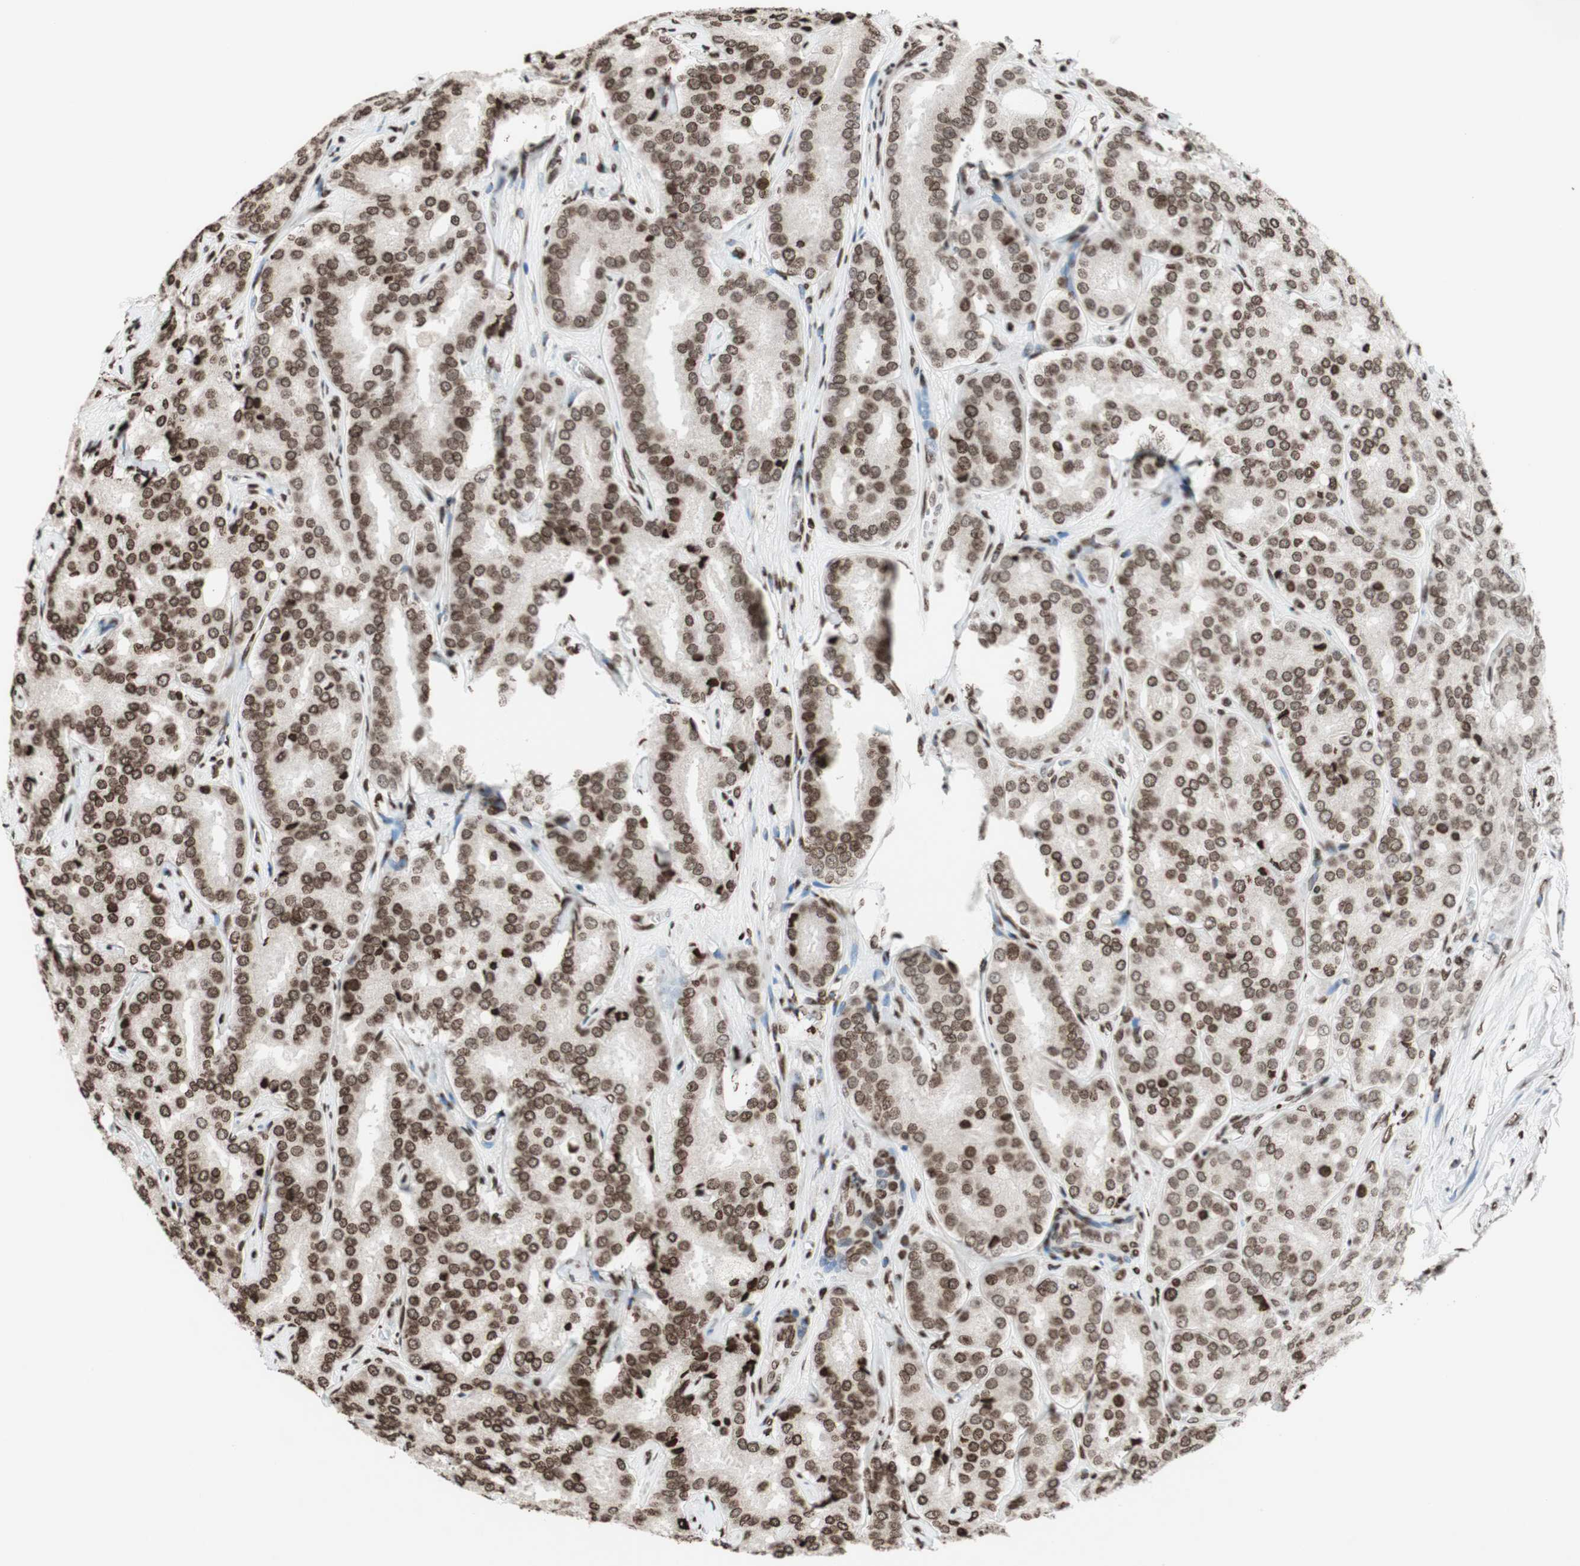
{"staining": {"intensity": "moderate", "quantity": ">75%", "location": "nuclear"}, "tissue": "prostate cancer", "cell_type": "Tumor cells", "image_type": "cancer", "snomed": [{"axis": "morphology", "description": "Adenocarcinoma, High grade"}, {"axis": "topography", "description": "Prostate"}], "caption": "This is a photomicrograph of immunohistochemistry (IHC) staining of prostate cancer (adenocarcinoma (high-grade)), which shows moderate staining in the nuclear of tumor cells.", "gene": "NCOA3", "patient": {"sex": "male", "age": 65}}